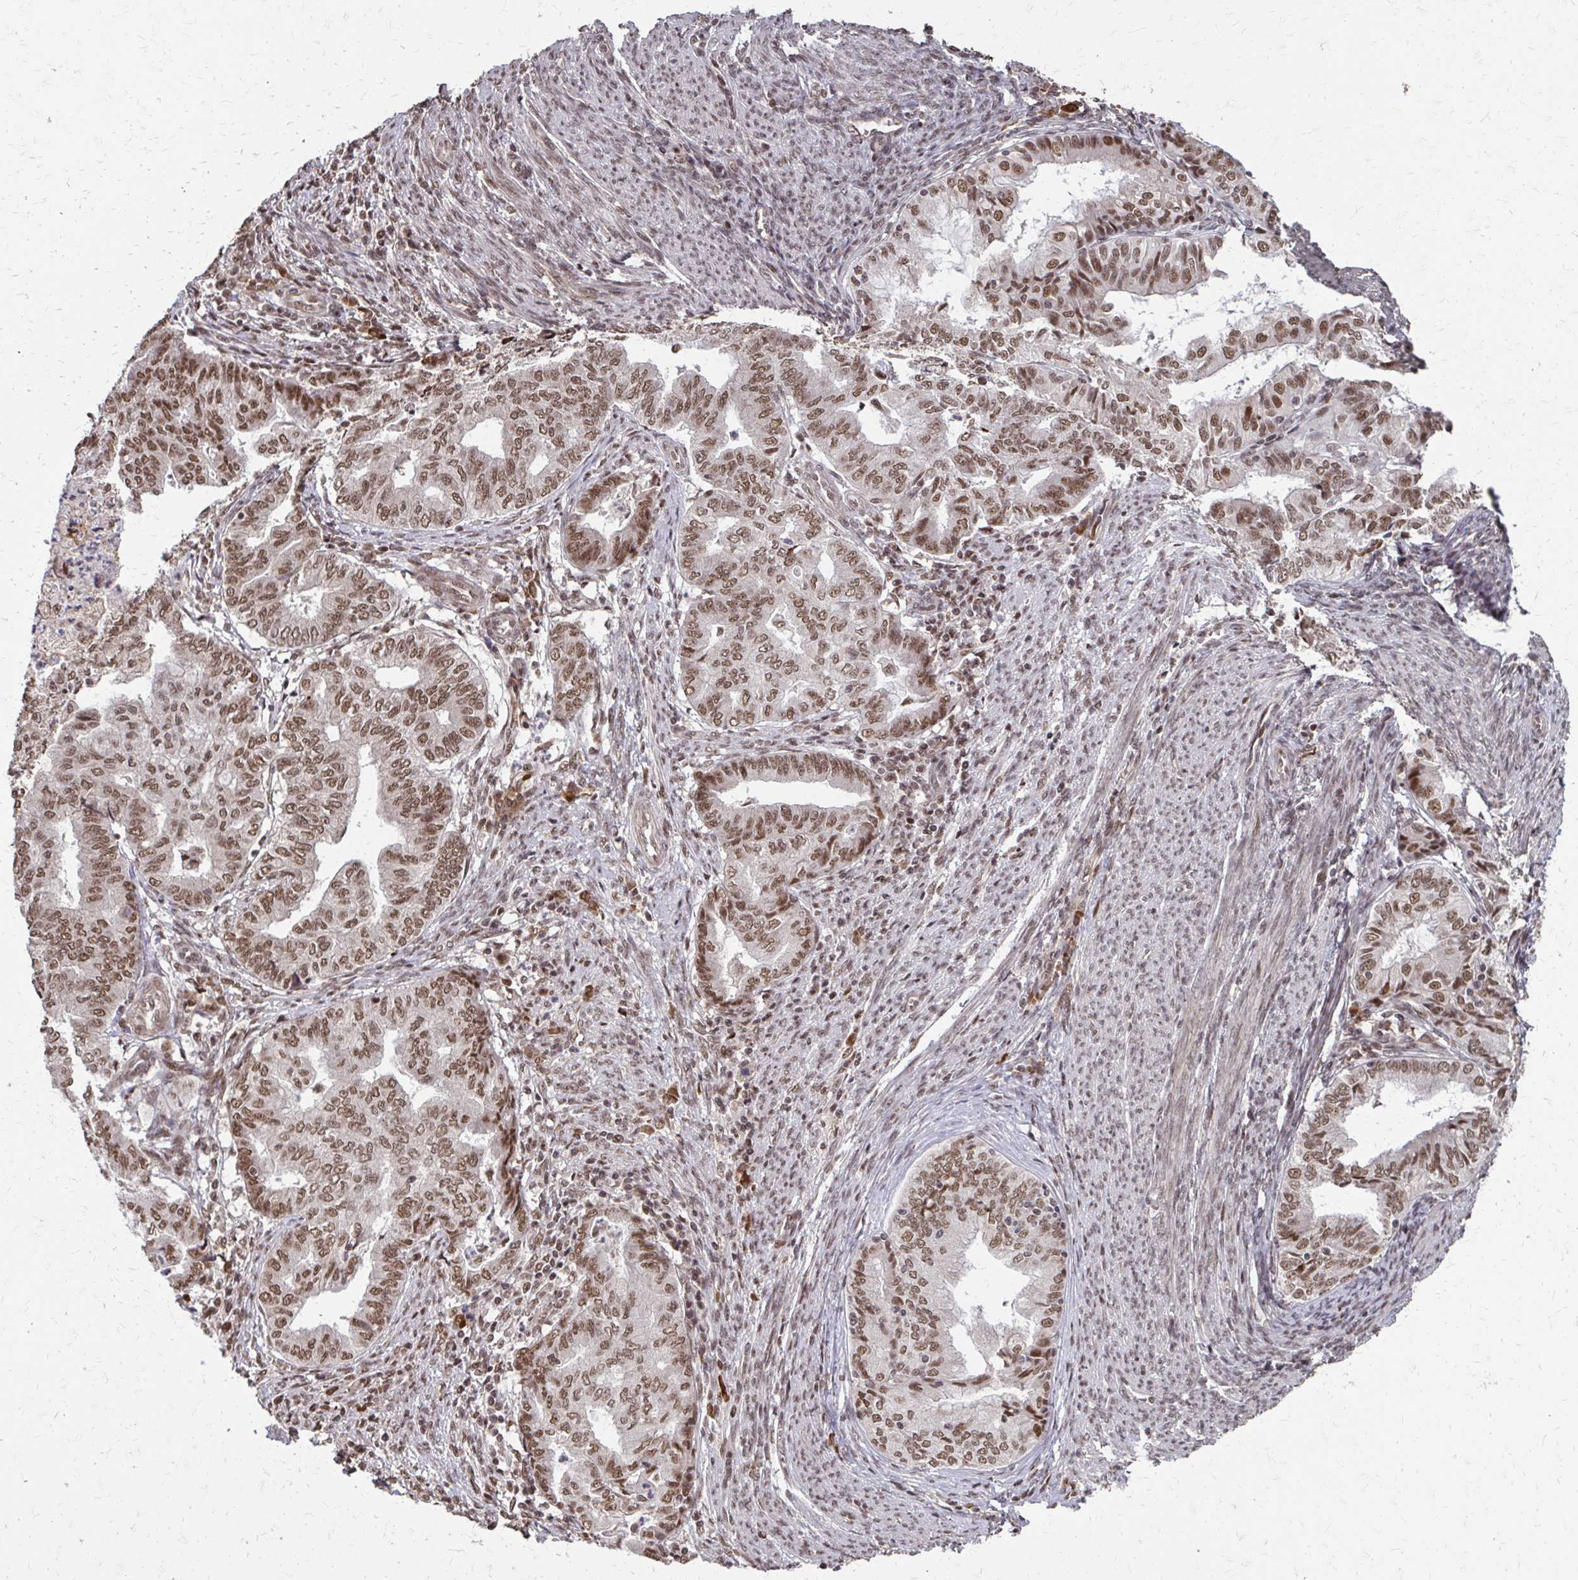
{"staining": {"intensity": "moderate", "quantity": ">75%", "location": "nuclear"}, "tissue": "endometrial cancer", "cell_type": "Tumor cells", "image_type": "cancer", "snomed": [{"axis": "morphology", "description": "Adenocarcinoma, NOS"}, {"axis": "topography", "description": "Endometrium"}], "caption": "The photomicrograph displays a brown stain indicating the presence of a protein in the nuclear of tumor cells in endometrial adenocarcinoma.", "gene": "SS18", "patient": {"sex": "female", "age": 79}}